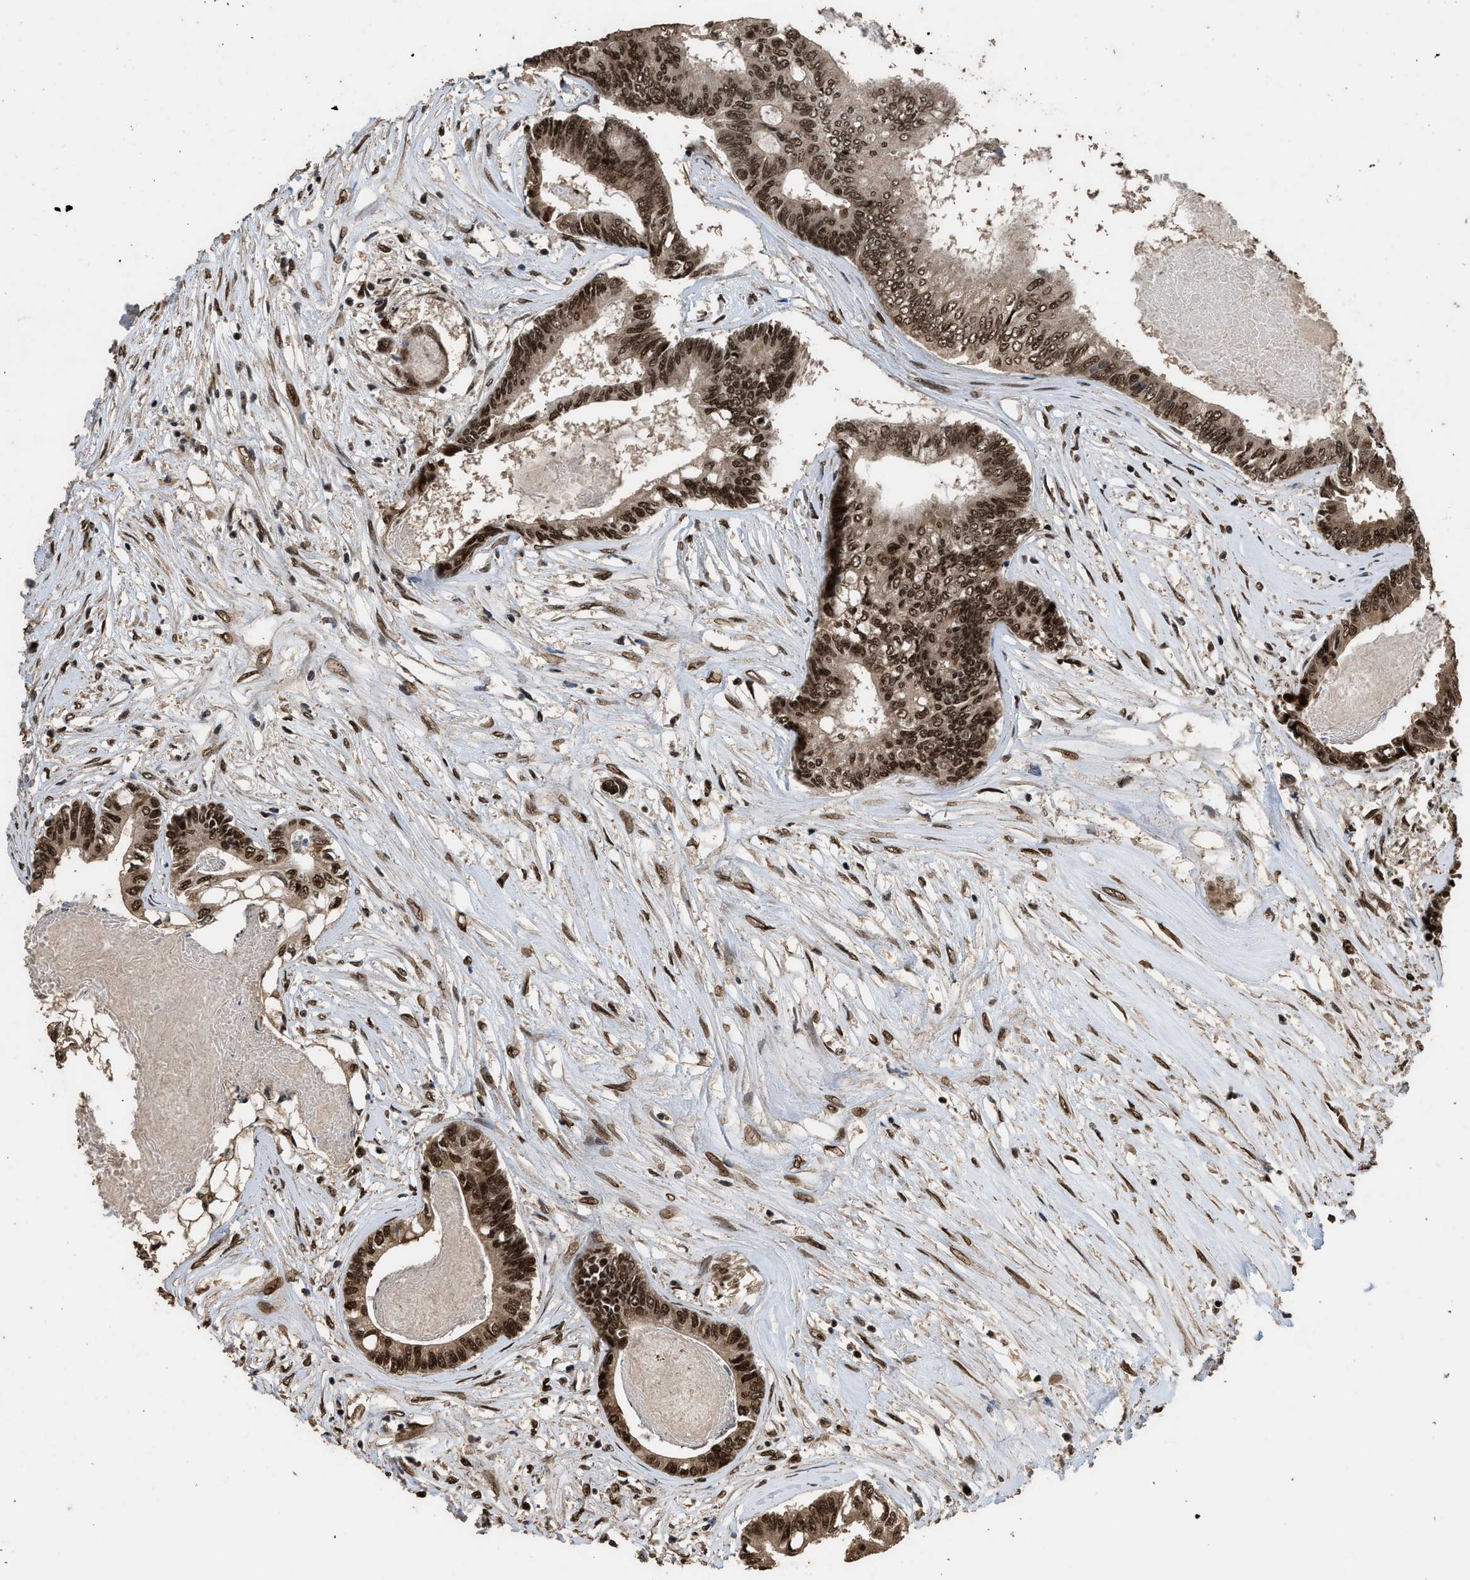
{"staining": {"intensity": "strong", "quantity": ">75%", "location": "cytoplasmic/membranous,nuclear"}, "tissue": "colorectal cancer", "cell_type": "Tumor cells", "image_type": "cancer", "snomed": [{"axis": "morphology", "description": "Adenocarcinoma, NOS"}, {"axis": "topography", "description": "Rectum"}], "caption": "Protein expression by immunohistochemistry (IHC) reveals strong cytoplasmic/membranous and nuclear positivity in approximately >75% of tumor cells in colorectal cancer.", "gene": "PPP4R3B", "patient": {"sex": "male", "age": 63}}